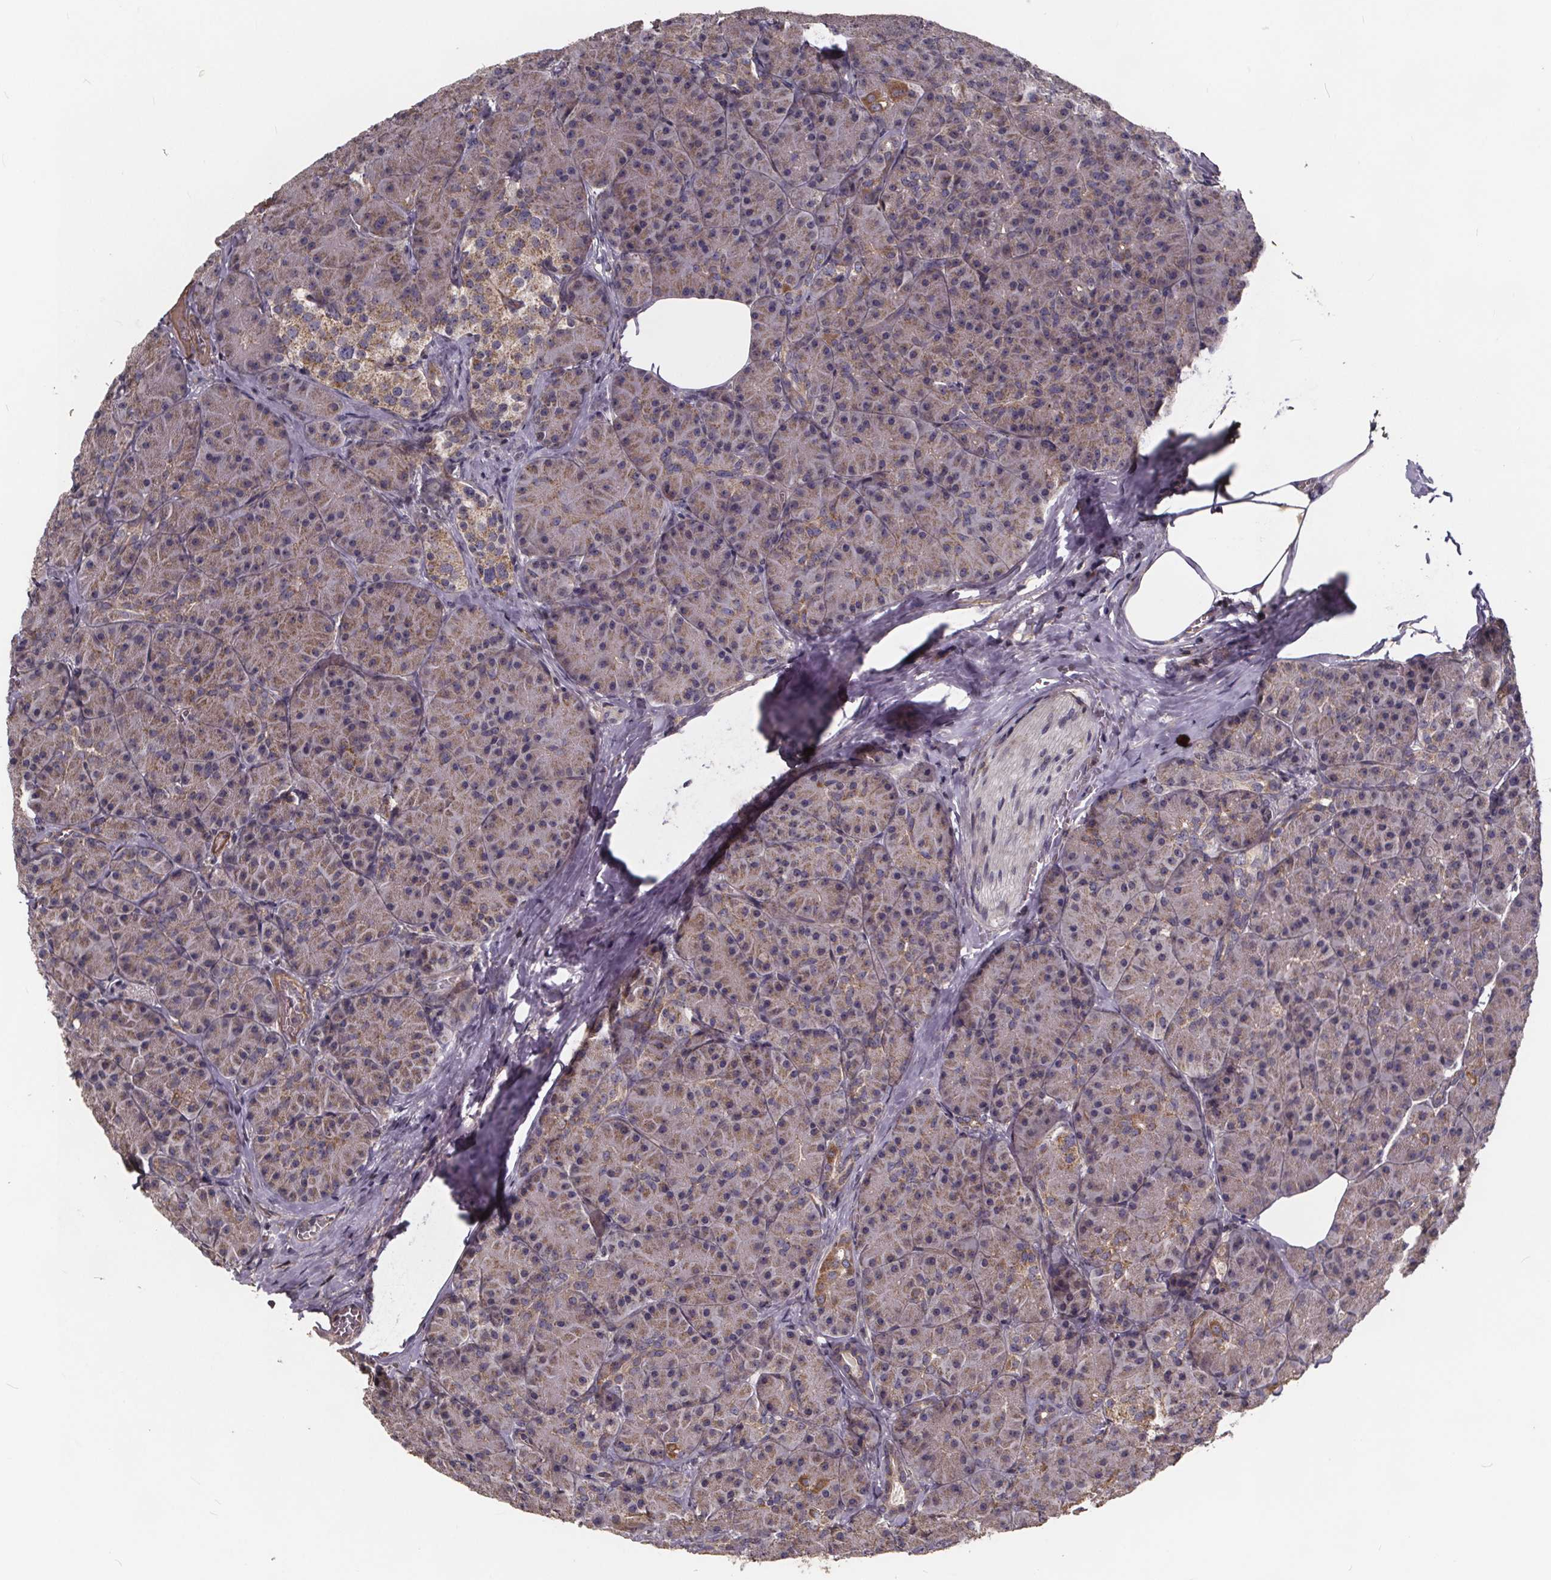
{"staining": {"intensity": "moderate", "quantity": "<25%", "location": "cytoplasmic/membranous"}, "tissue": "pancreas", "cell_type": "Exocrine glandular cells", "image_type": "normal", "snomed": [{"axis": "morphology", "description": "Normal tissue, NOS"}, {"axis": "topography", "description": "Pancreas"}], "caption": "Normal pancreas exhibits moderate cytoplasmic/membranous positivity in approximately <25% of exocrine glandular cells.", "gene": "YME1L1", "patient": {"sex": "male", "age": 57}}